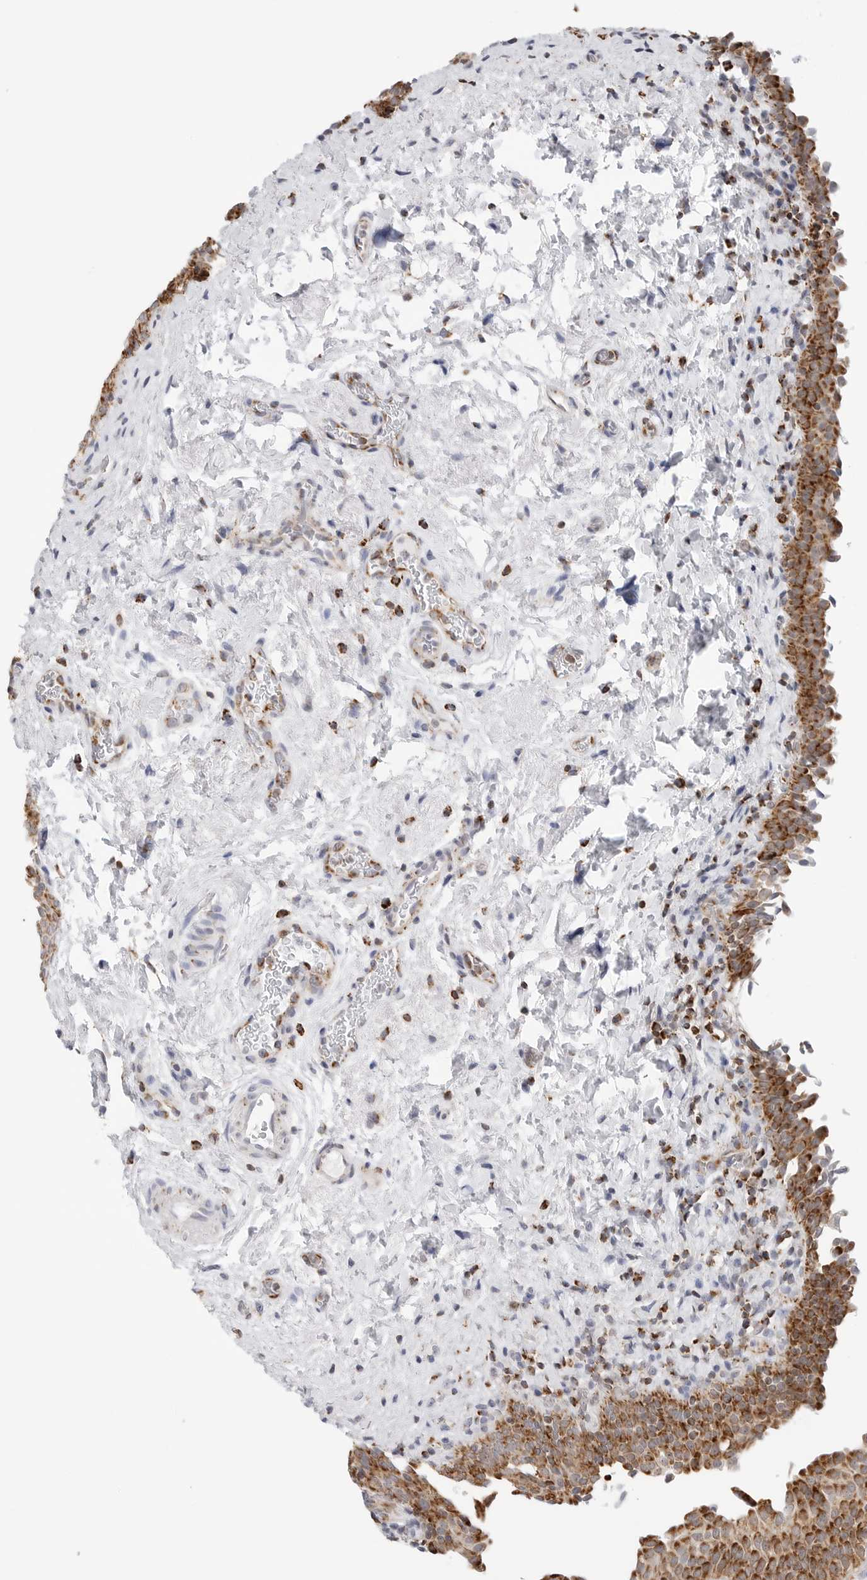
{"staining": {"intensity": "strong", "quantity": ">75%", "location": "cytoplasmic/membranous"}, "tissue": "urinary bladder", "cell_type": "Urothelial cells", "image_type": "normal", "snomed": [{"axis": "morphology", "description": "Normal tissue, NOS"}, {"axis": "topography", "description": "Urinary bladder"}], "caption": "Immunohistochemistry (IHC) staining of normal urinary bladder, which exhibits high levels of strong cytoplasmic/membranous expression in about >75% of urothelial cells indicating strong cytoplasmic/membranous protein staining. The staining was performed using DAB (brown) for protein detection and nuclei were counterstained in hematoxylin (blue).", "gene": "ATP5IF1", "patient": {"sex": "male", "age": 83}}